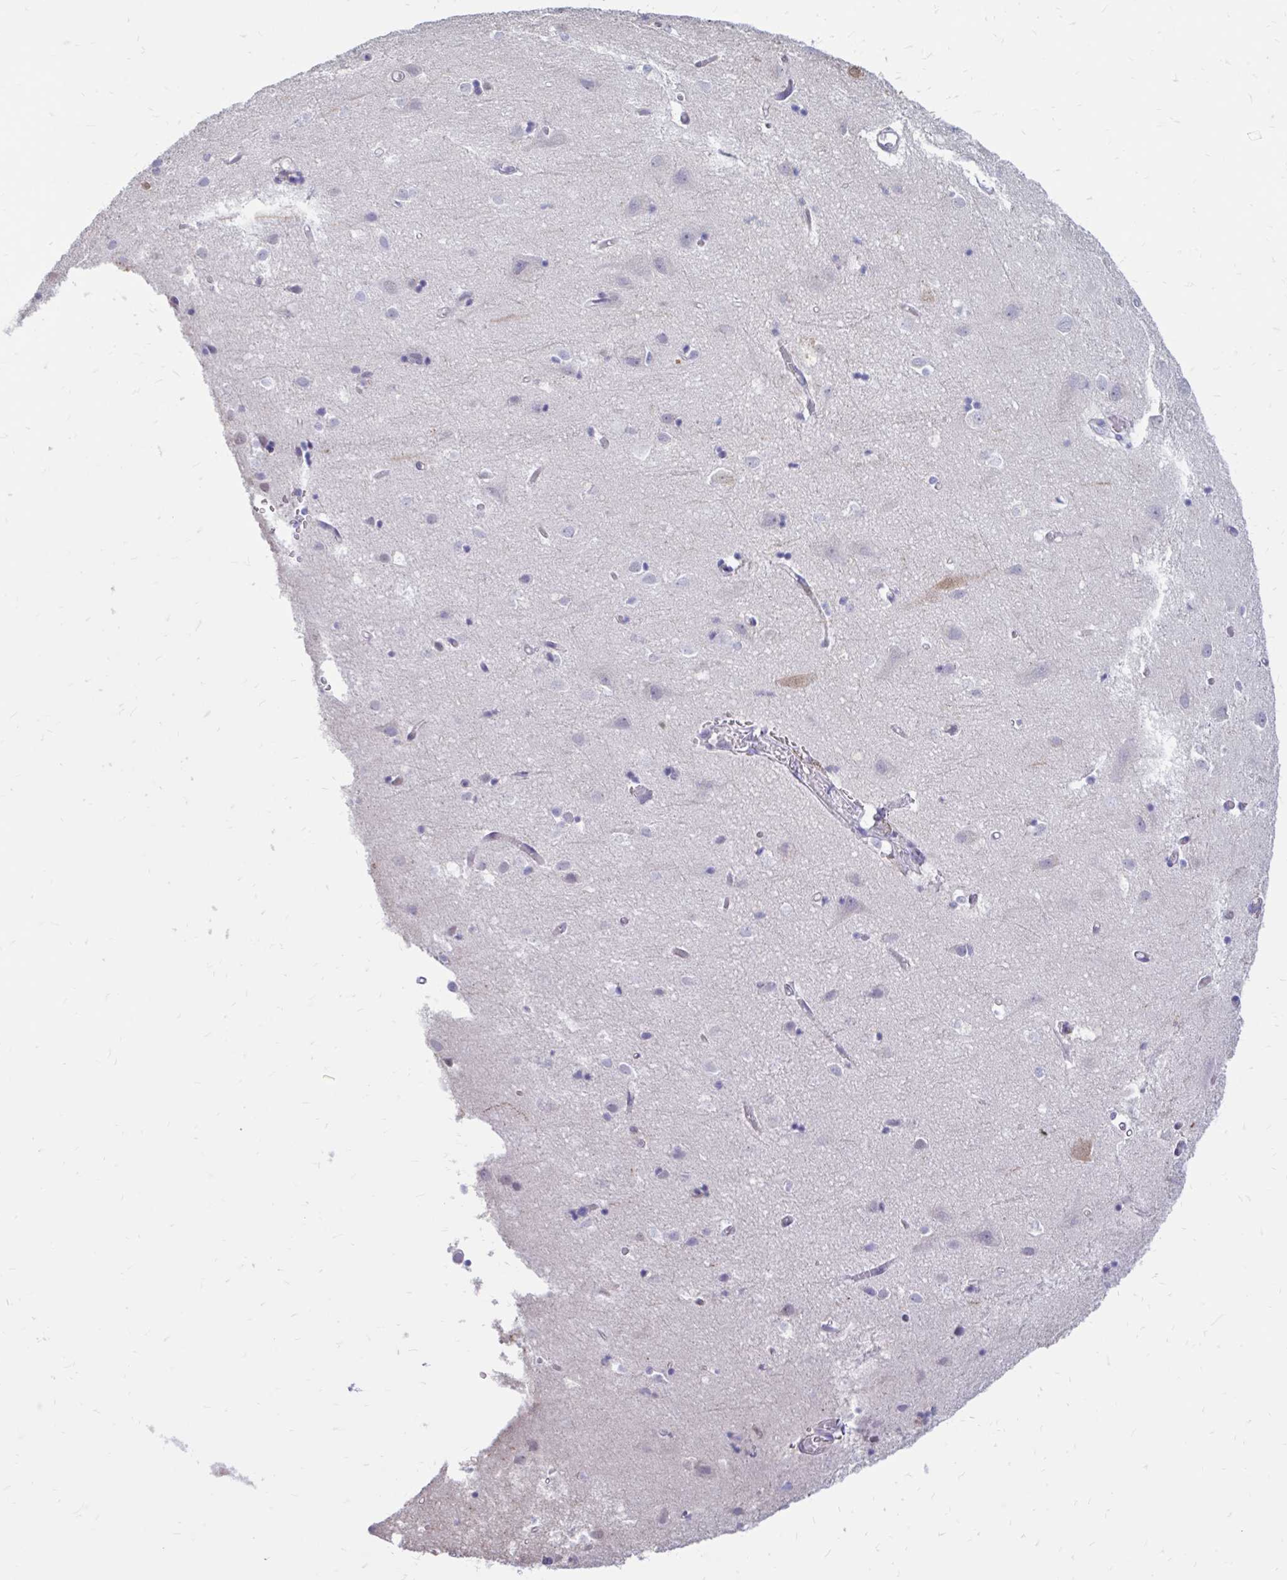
{"staining": {"intensity": "negative", "quantity": "none", "location": "none"}, "tissue": "cerebral cortex", "cell_type": "Endothelial cells", "image_type": "normal", "snomed": [{"axis": "morphology", "description": "Normal tissue, NOS"}, {"axis": "topography", "description": "Cerebral cortex"}], "caption": "This is an immunohistochemistry micrograph of benign human cerebral cortex. There is no positivity in endothelial cells.", "gene": "IGSF5", "patient": {"sex": "male", "age": 70}}